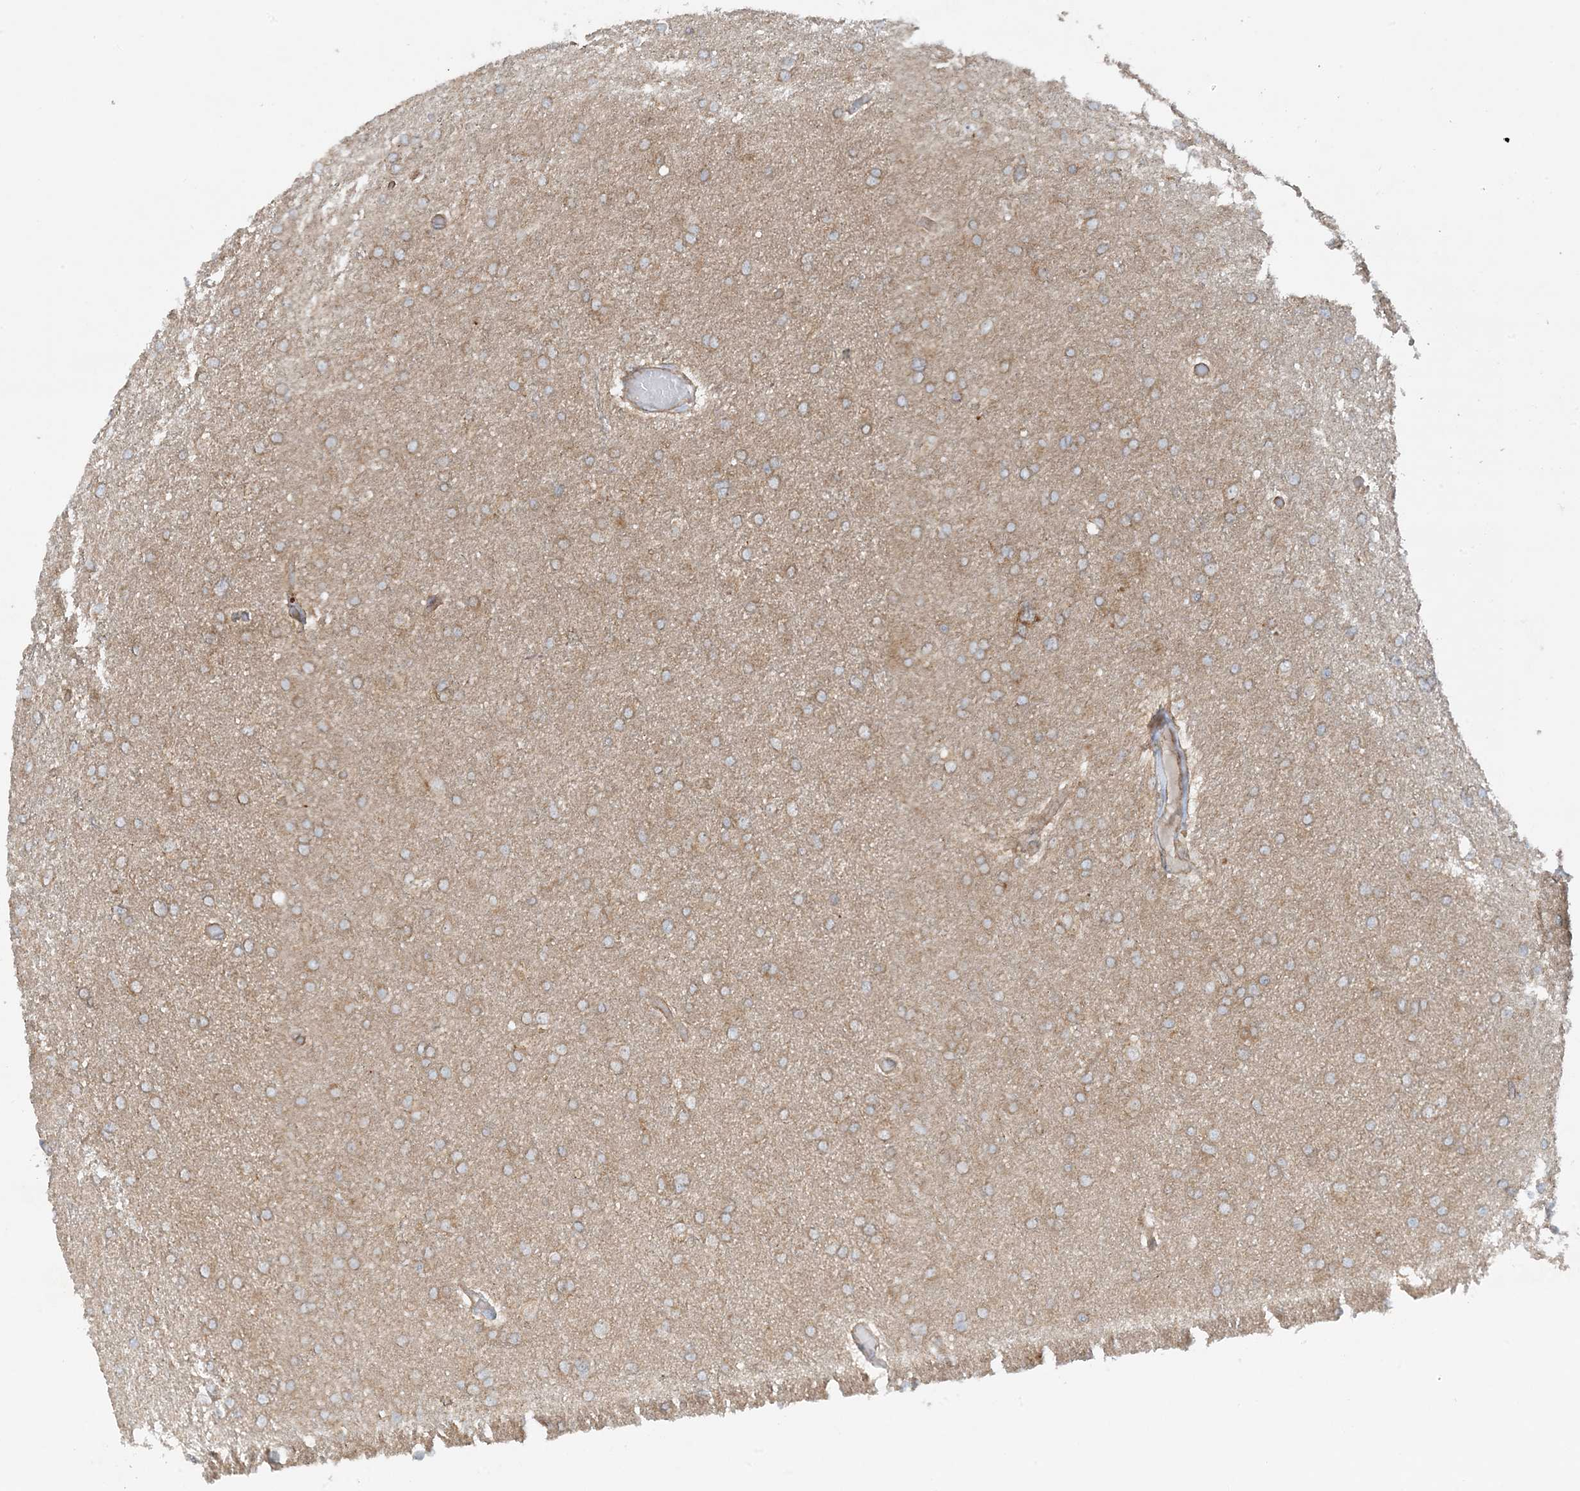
{"staining": {"intensity": "weak", "quantity": "25%-75%", "location": "cytoplasmic/membranous"}, "tissue": "glioma", "cell_type": "Tumor cells", "image_type": "cancer", "snomed": [{"axis": "morphology", "description": "Glioma, malignant, High grade"}, {"axis": "topography", "description": "Cerebral cortex"}], "caption": "Malignant high-grade glioma stained with a brown dye displays weak cytoplasmic/membranous positive expression in approximately 25%-75% of tumor cells.", "gene": "STAM2", "patient": {"sex": "female", "age": 36}}